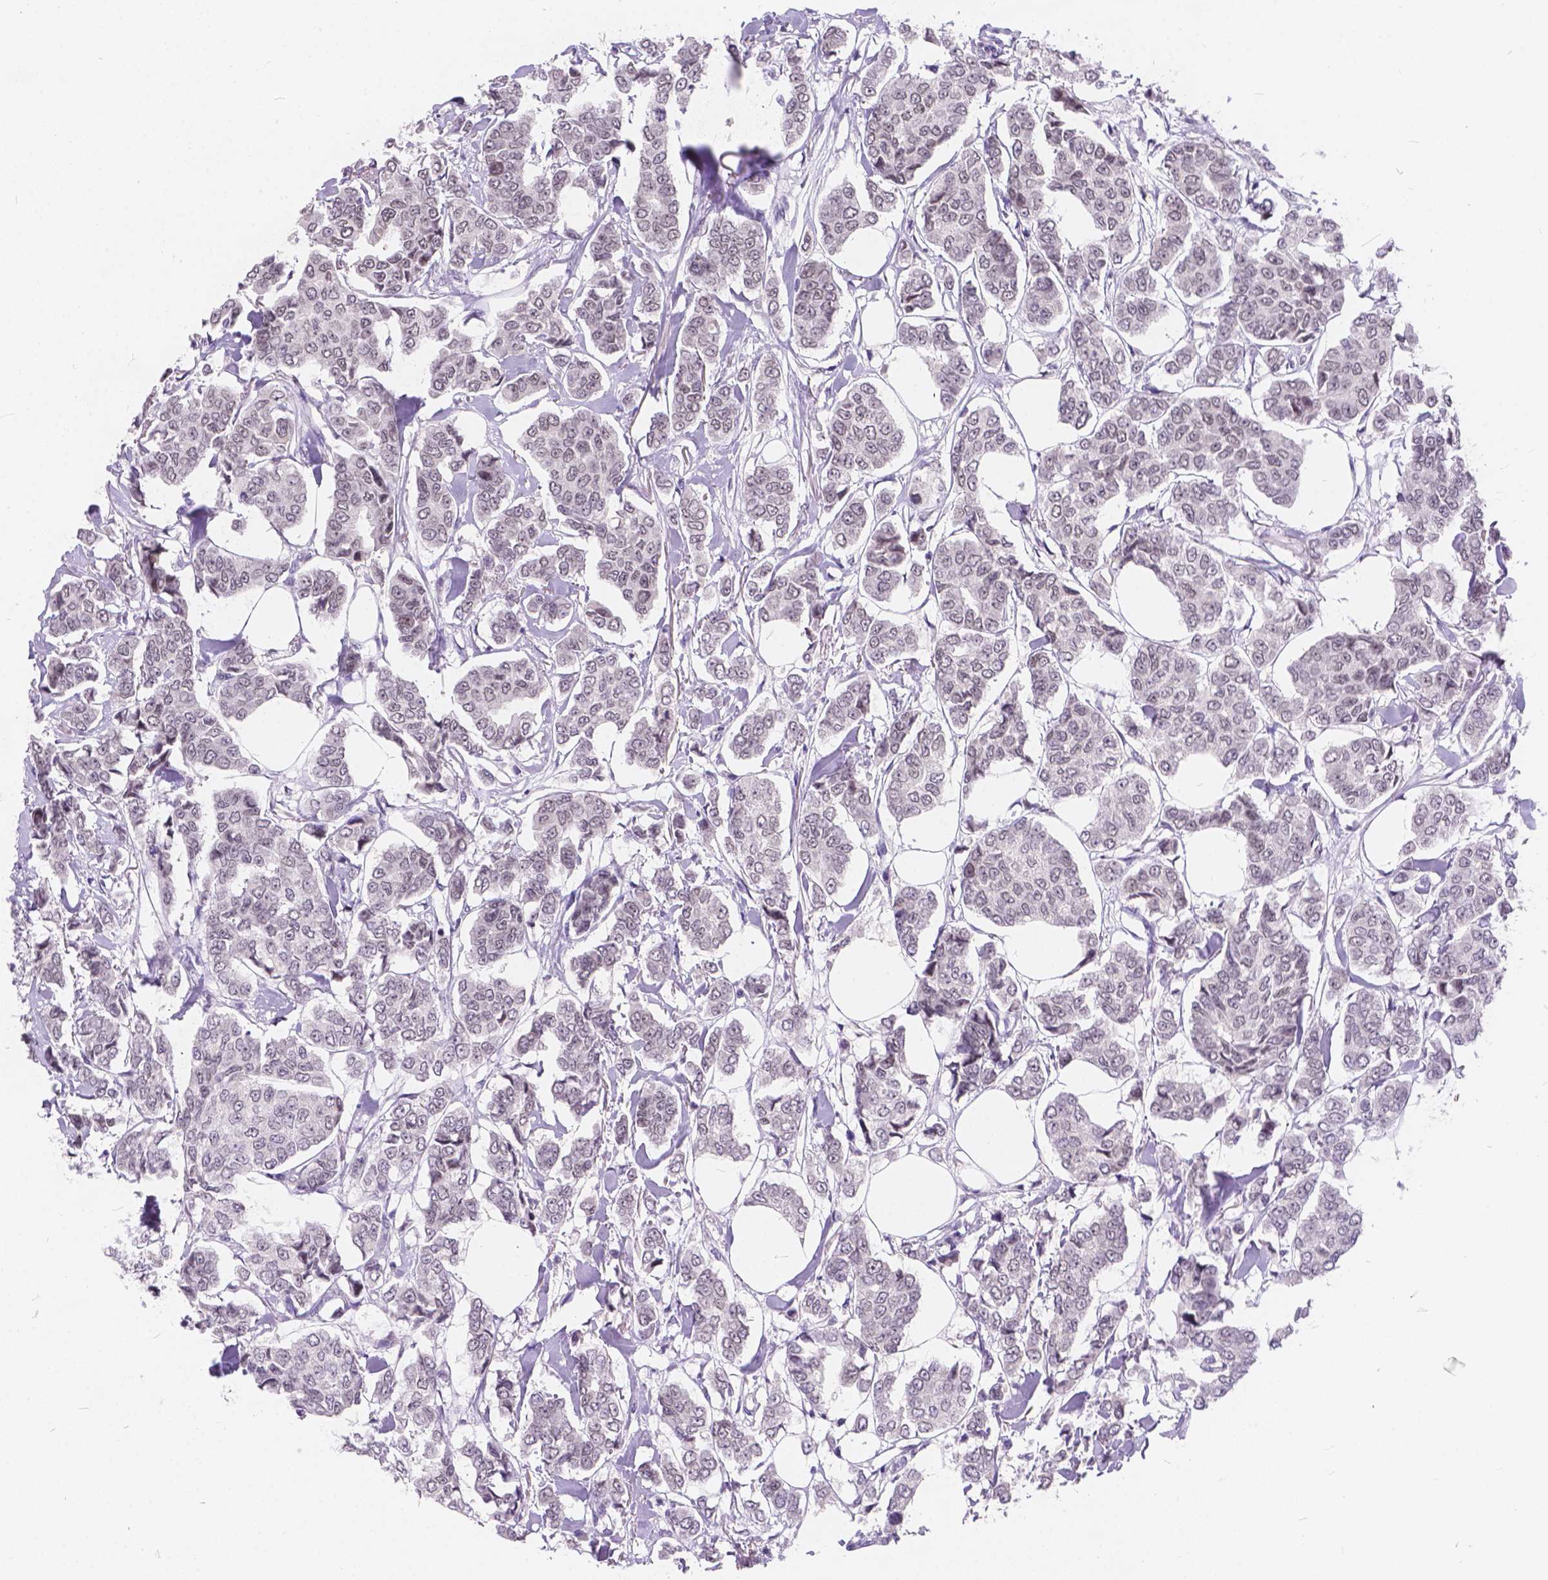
{"staining": {"intensity": "moderate", "quantity": "25%-75%", "location": "nuclear"}, "tissue": "breast cancer", "cell_type": "Tumor cells", "image_type": "cancer", "snomed": [{"axis": "morphology", "description": "Duct carcinoma"}, {"axis": "topography", "description": "Breast"}], "caption": "Tumor cells demonstrate medium levels of moderate nuclear staining in about 25%-75% of cells in human breast invasive ductal carcinoma.", "gene": "FAM53A", "patient": {"sex": "female", "age": 94}}